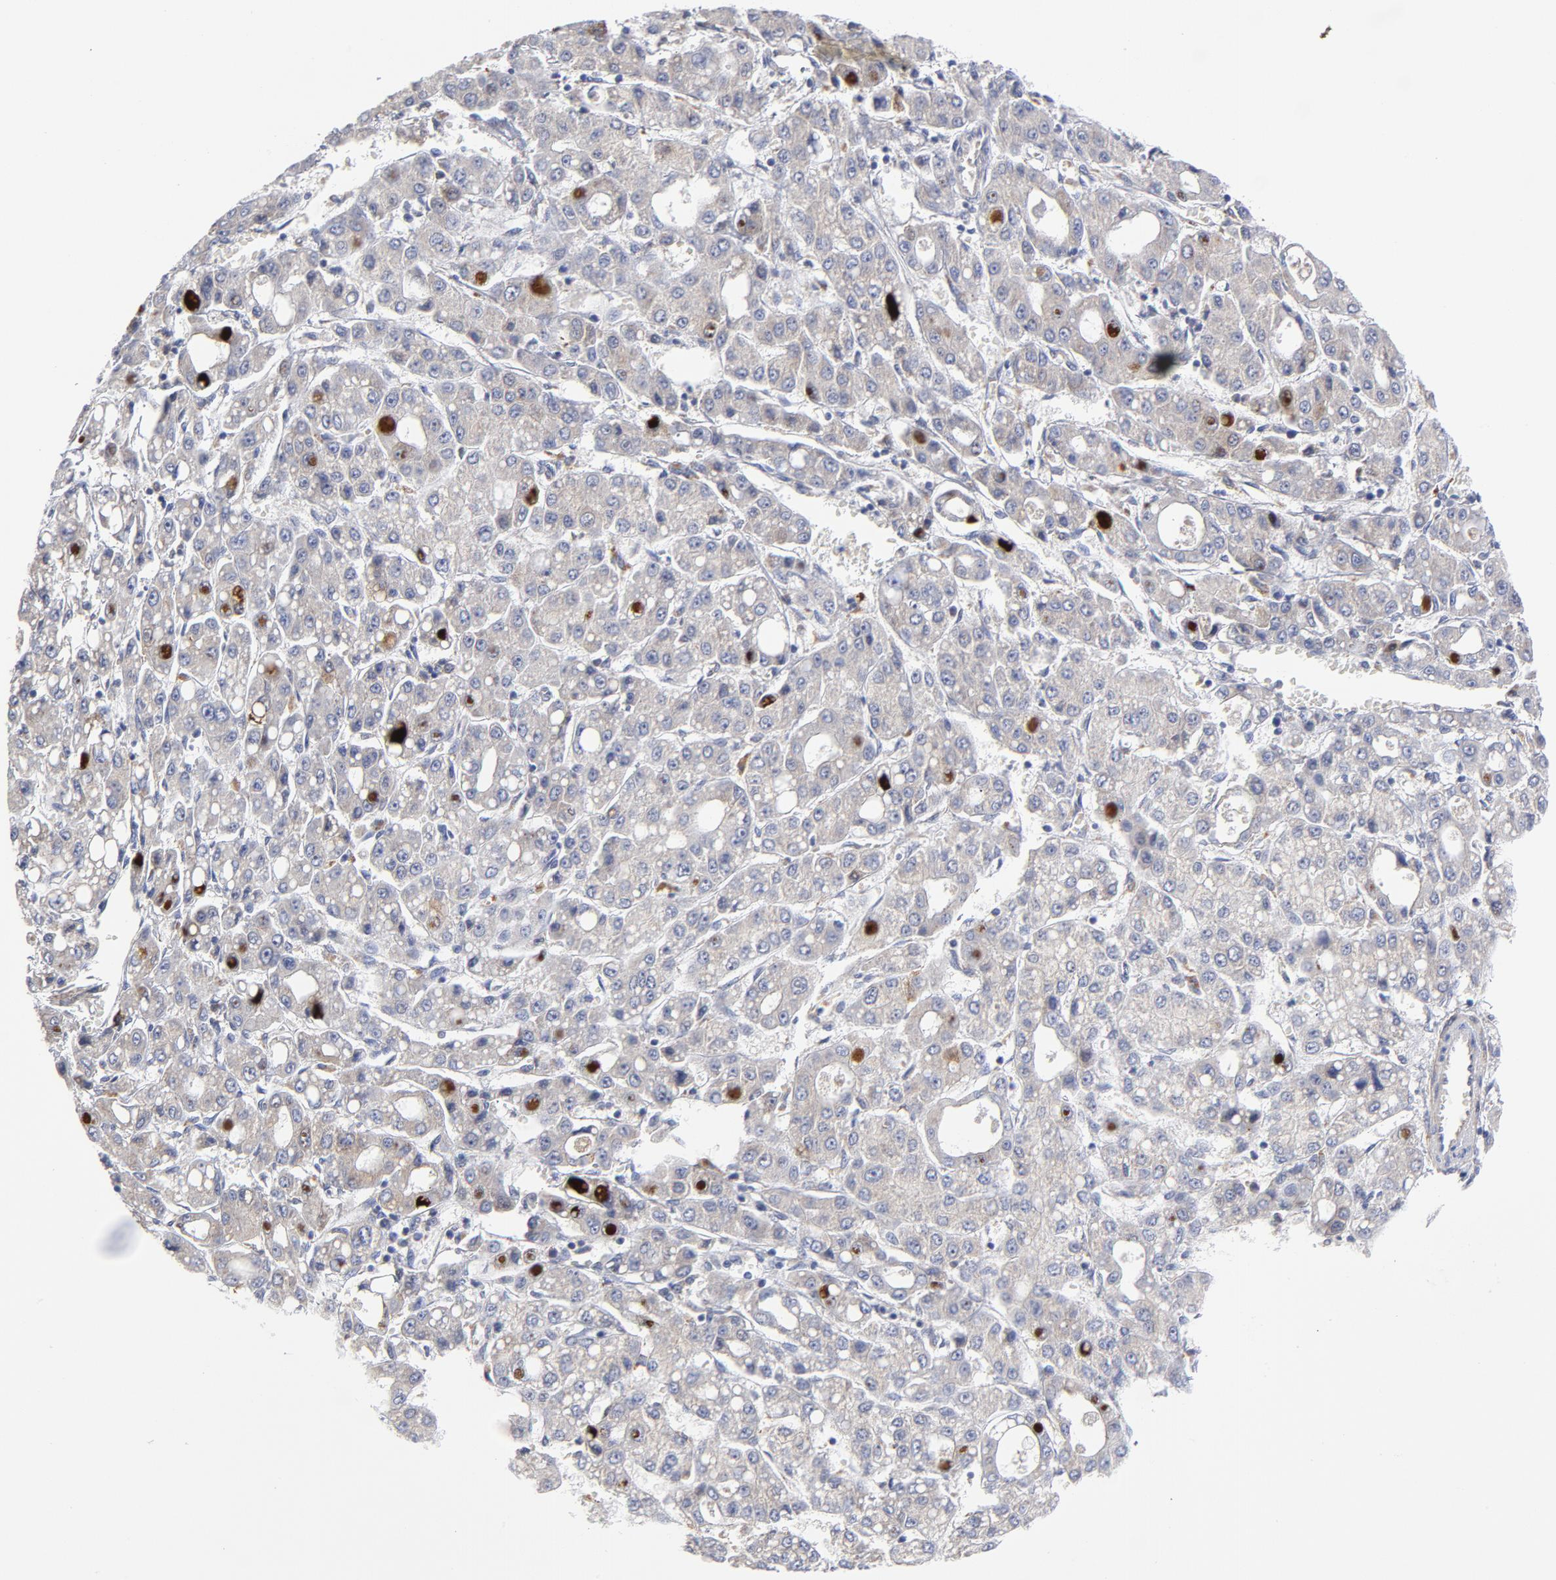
{"staining": {"intensity": "negative", "quantity": "none", "location": "none"}, "tissue": "liver cancer", "cell_type": "Tumor cells", "image_type": "cancer", "snomed": [{"axis": "morphology", "description": "Carcinoma, Hepatocellular, NOS"}, {"axis": "topography", "description": "Liver"}], "caption": "Protein analysis of hepatocellular carcinoma (liver) demonstrates no significant staining in tumor cells. (DAB (3,3'-diaminobenzidine) immunohistochemistry (IHC) visualized using brightfield microscopy, high magnification).", "gene": "RAPGEF3", "patient": {"sex": "male", "age": 69}}